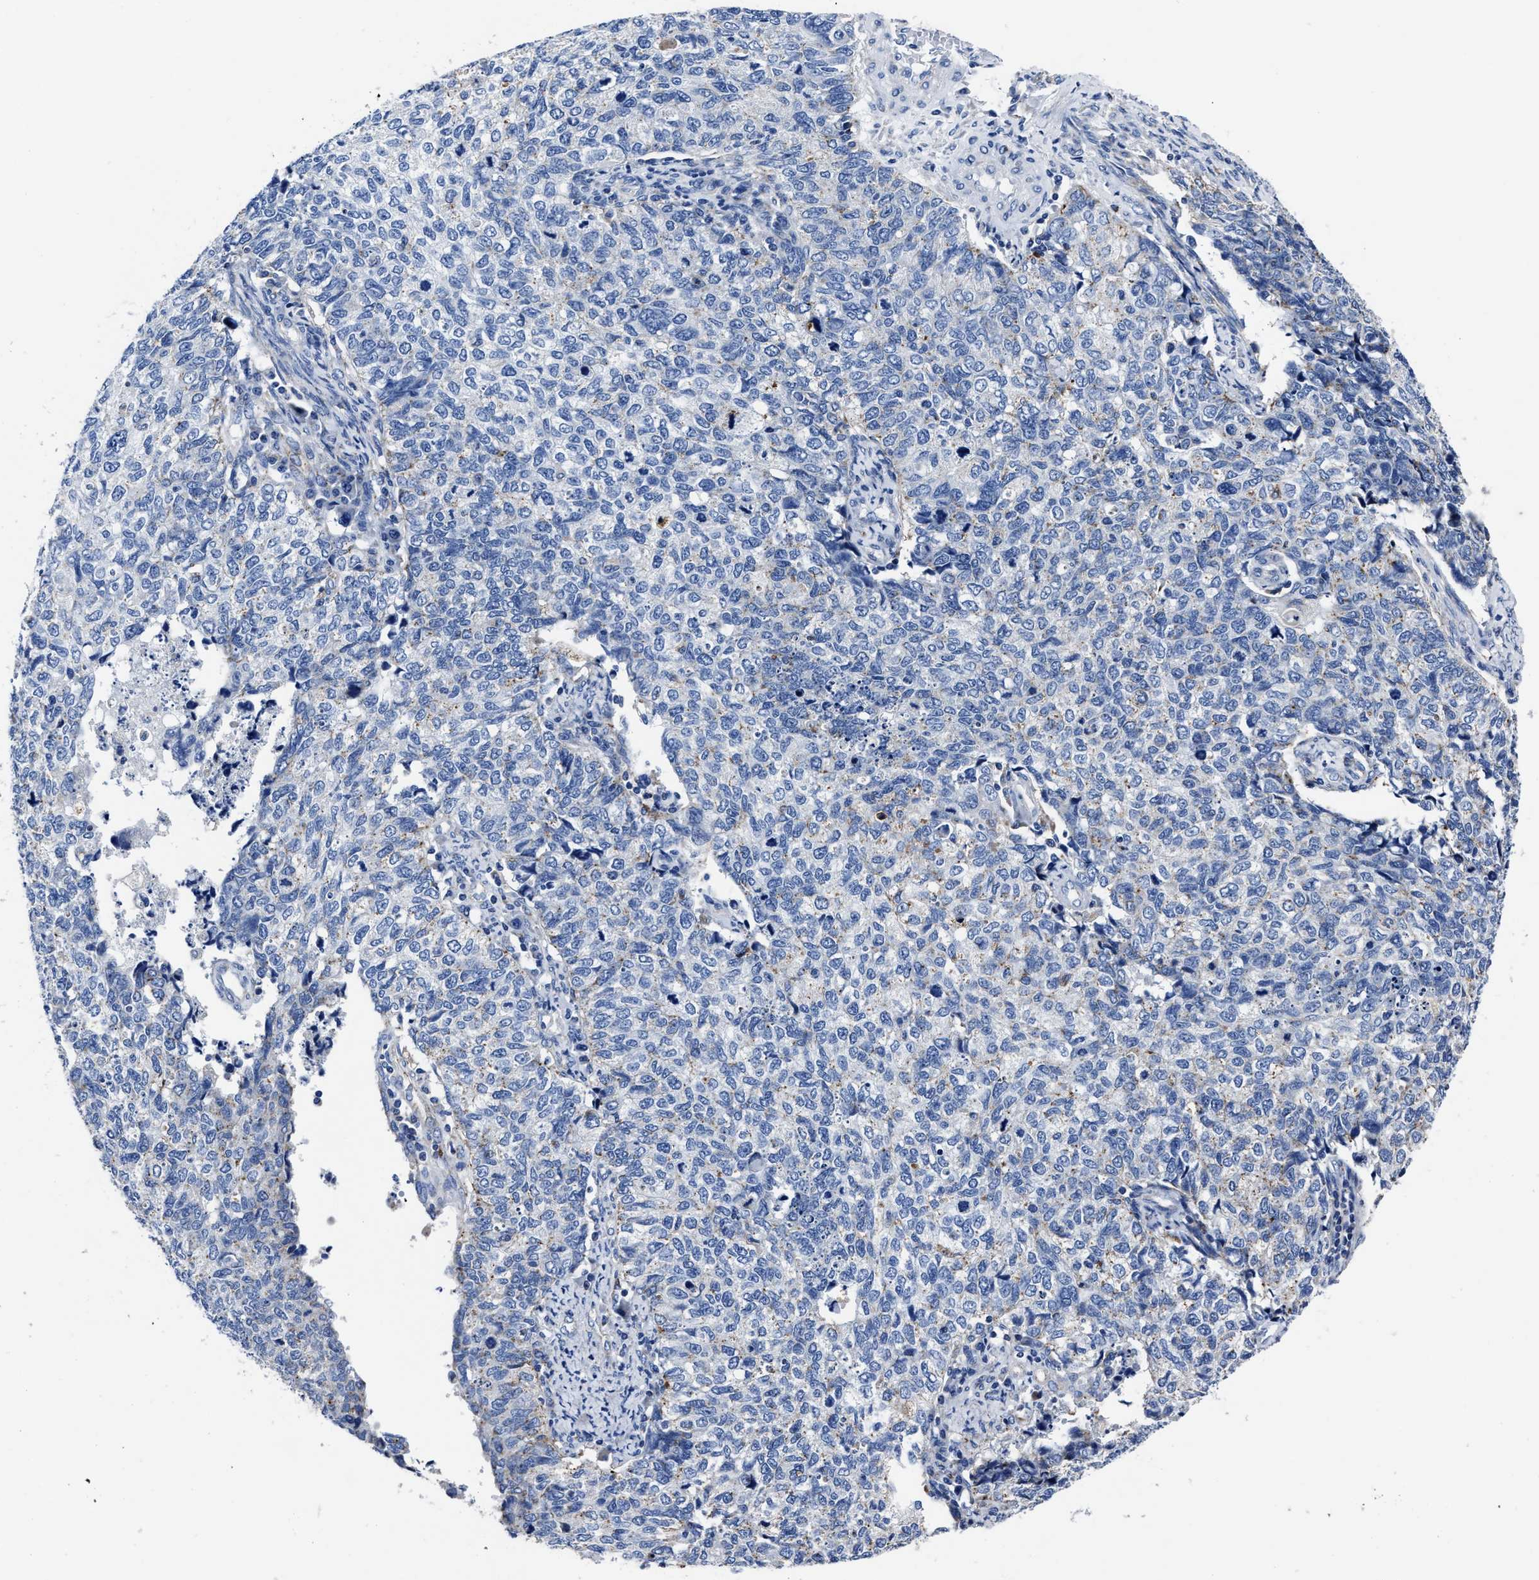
{"staining": {"intensity": "negative", "quantity": "none", "location": "none"}, "tissue": "cervical cancer", "cell_type": "Tumor cells", "image_type": "cancer", "snomed": [{"axis": "morphology", "description": "Squamous cell carcinoma, NOS"}, {"axis": "topography", "description": "Cervix"}], "caption": "Protein analysis of cervical squamous cell carcinoma displays no significant expression in tumor cells.", "gene": "LAMTOR4", "patient": {"sex": "female", "age": 63}}